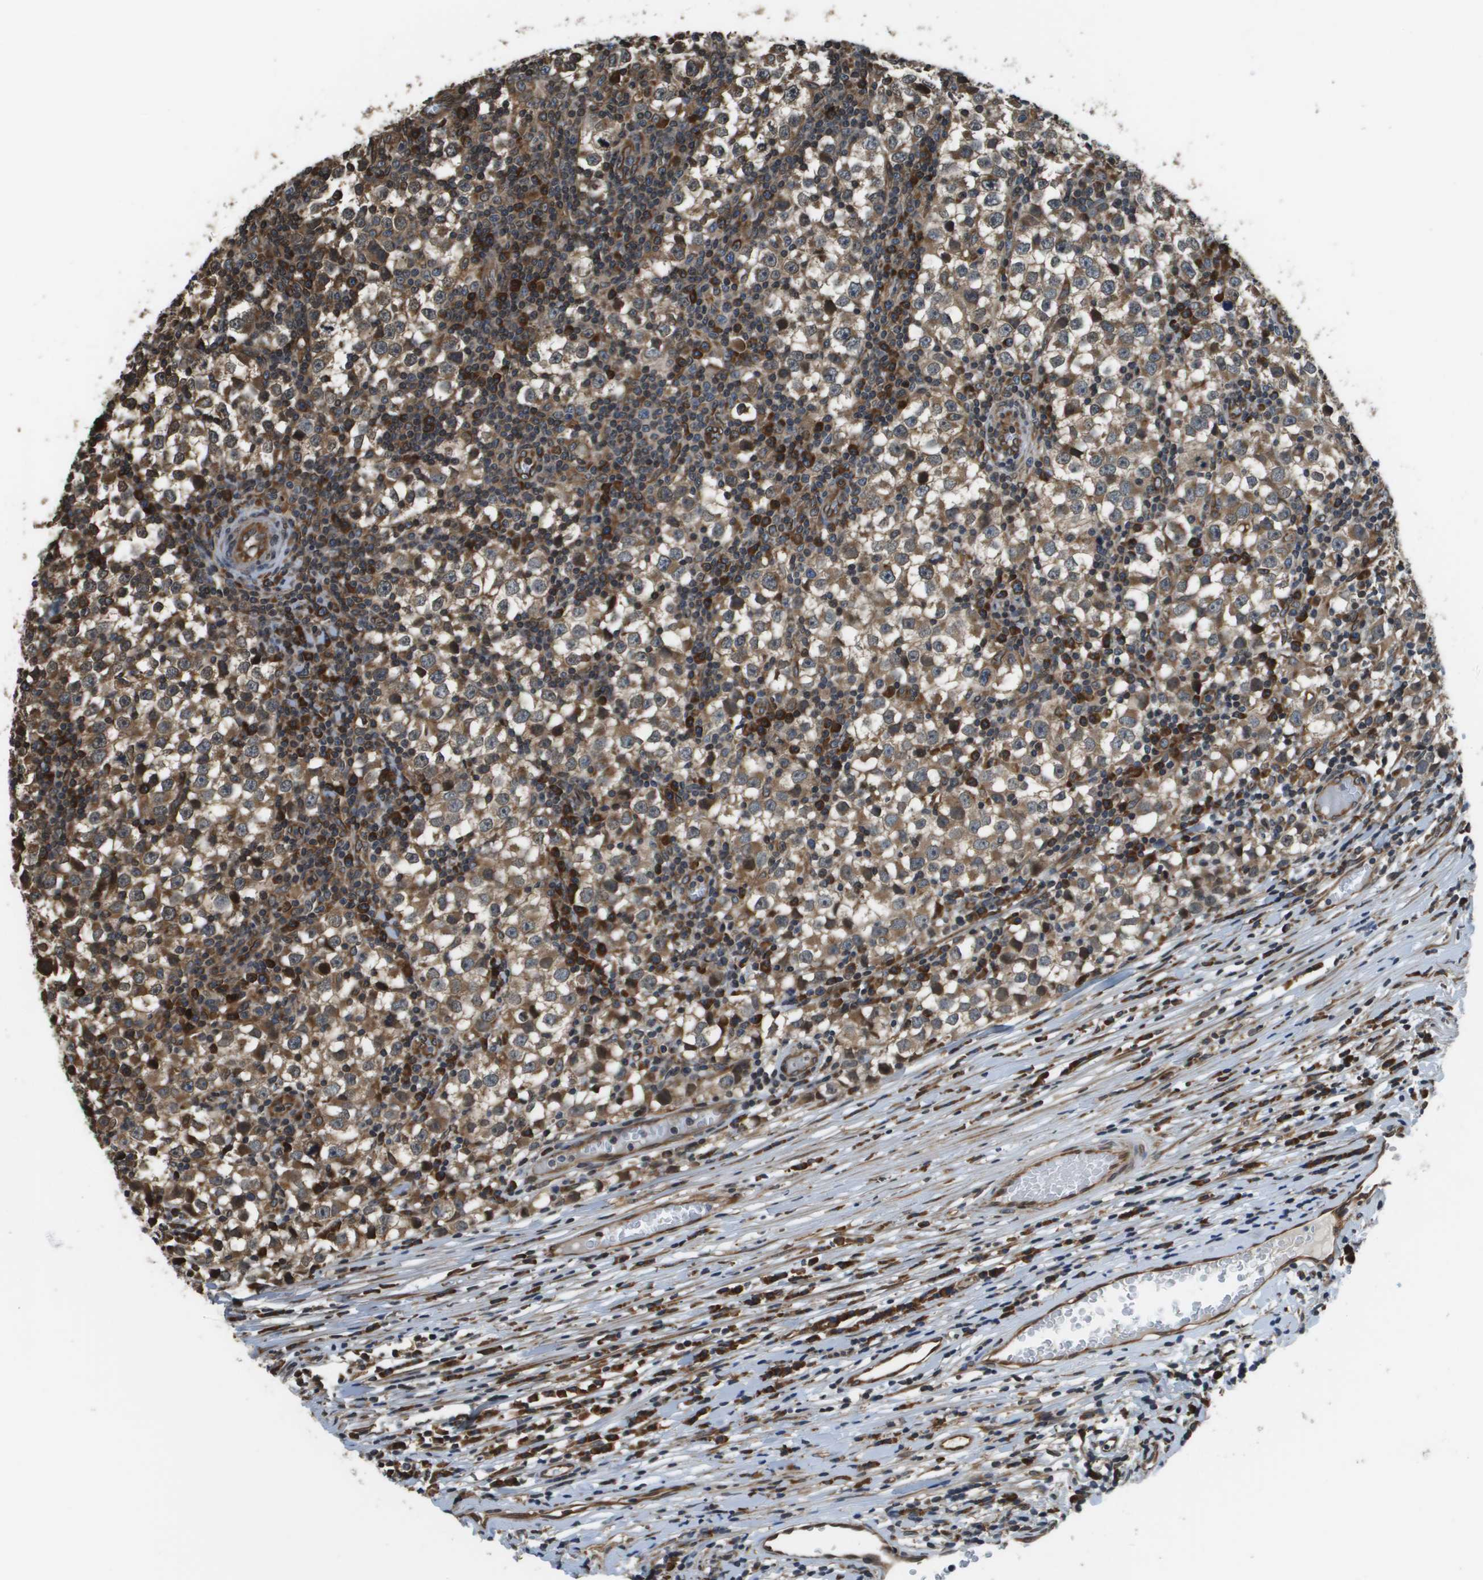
{"staining": {"intensity": "moderate", "quantity": ">75%", "location": "cytoplasmic/membranous"}, "tissue": "testis cancer", "cell_type": "Tumor cells", "image_type": "cancer", "snomed": [{"axis": "morphology", "description": "Seminoma, NOS"}, {"axis": "topography", "description": "Testis"}], "caption": "This is a micrograph of IHC staining of testis seminoma, which shows moderate staining in the cytoplasmic/membranous of tumor cells.", "gene": "SEC62", "patient": {"sex": "male", "age": 65}}